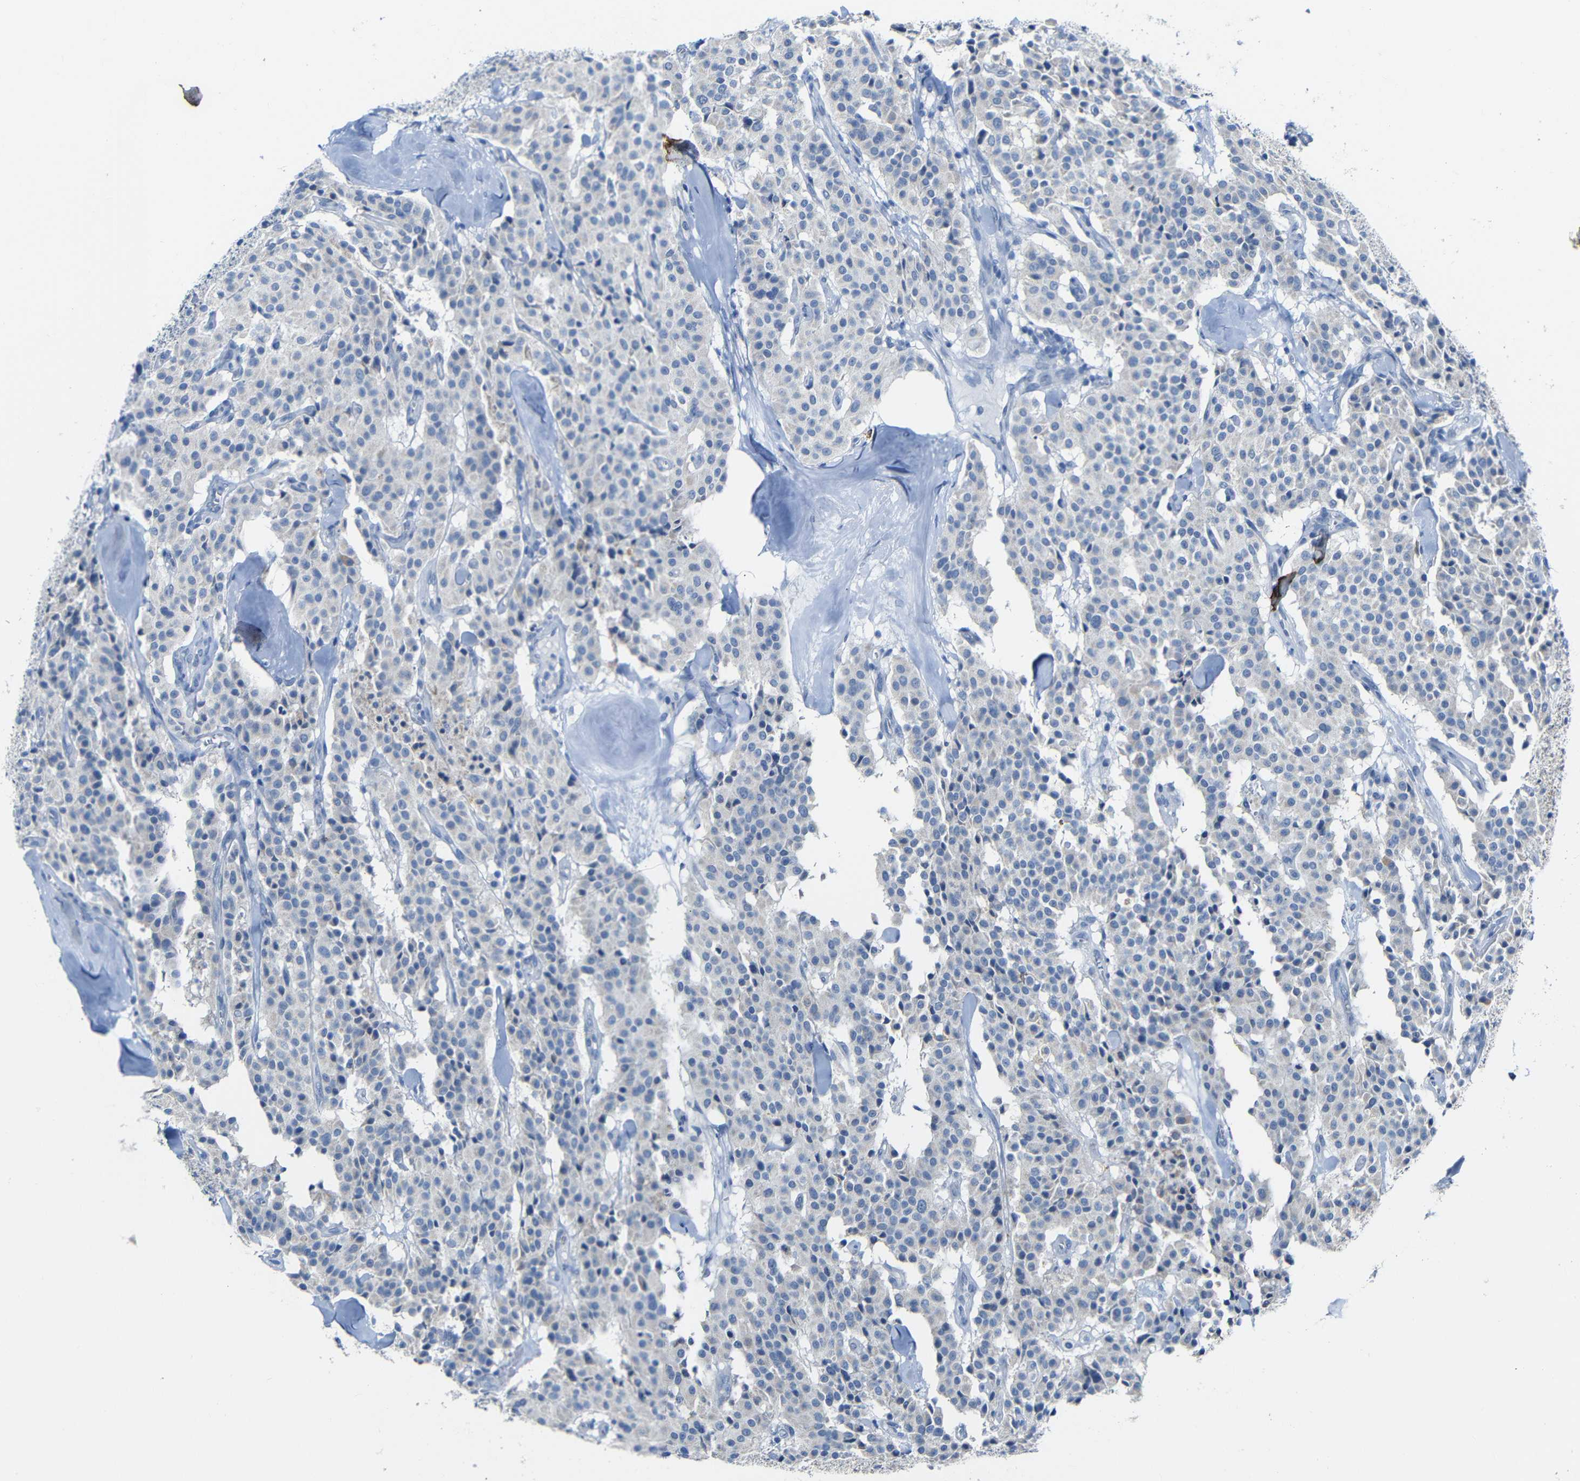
{"staining": {"intensity": "negative", "quantity": "none", "location": "none"}, "tissue": "carcinoid", "cell_type": "Tumor cells", "image_type": "cancer", "snomed": [{"axis": "morphology", "description": "Carcinoid, malignant, NOS"}, {"axis": "topography", "description": "Lung"}], "caption": "Immunohistochemistry (IHC) micrograph of carcinoid stained for a protein (brown), which exhibits no staining in tumor cells.", "gene": "C15orf48", "patient": {"sex": "male", "age": 30}}